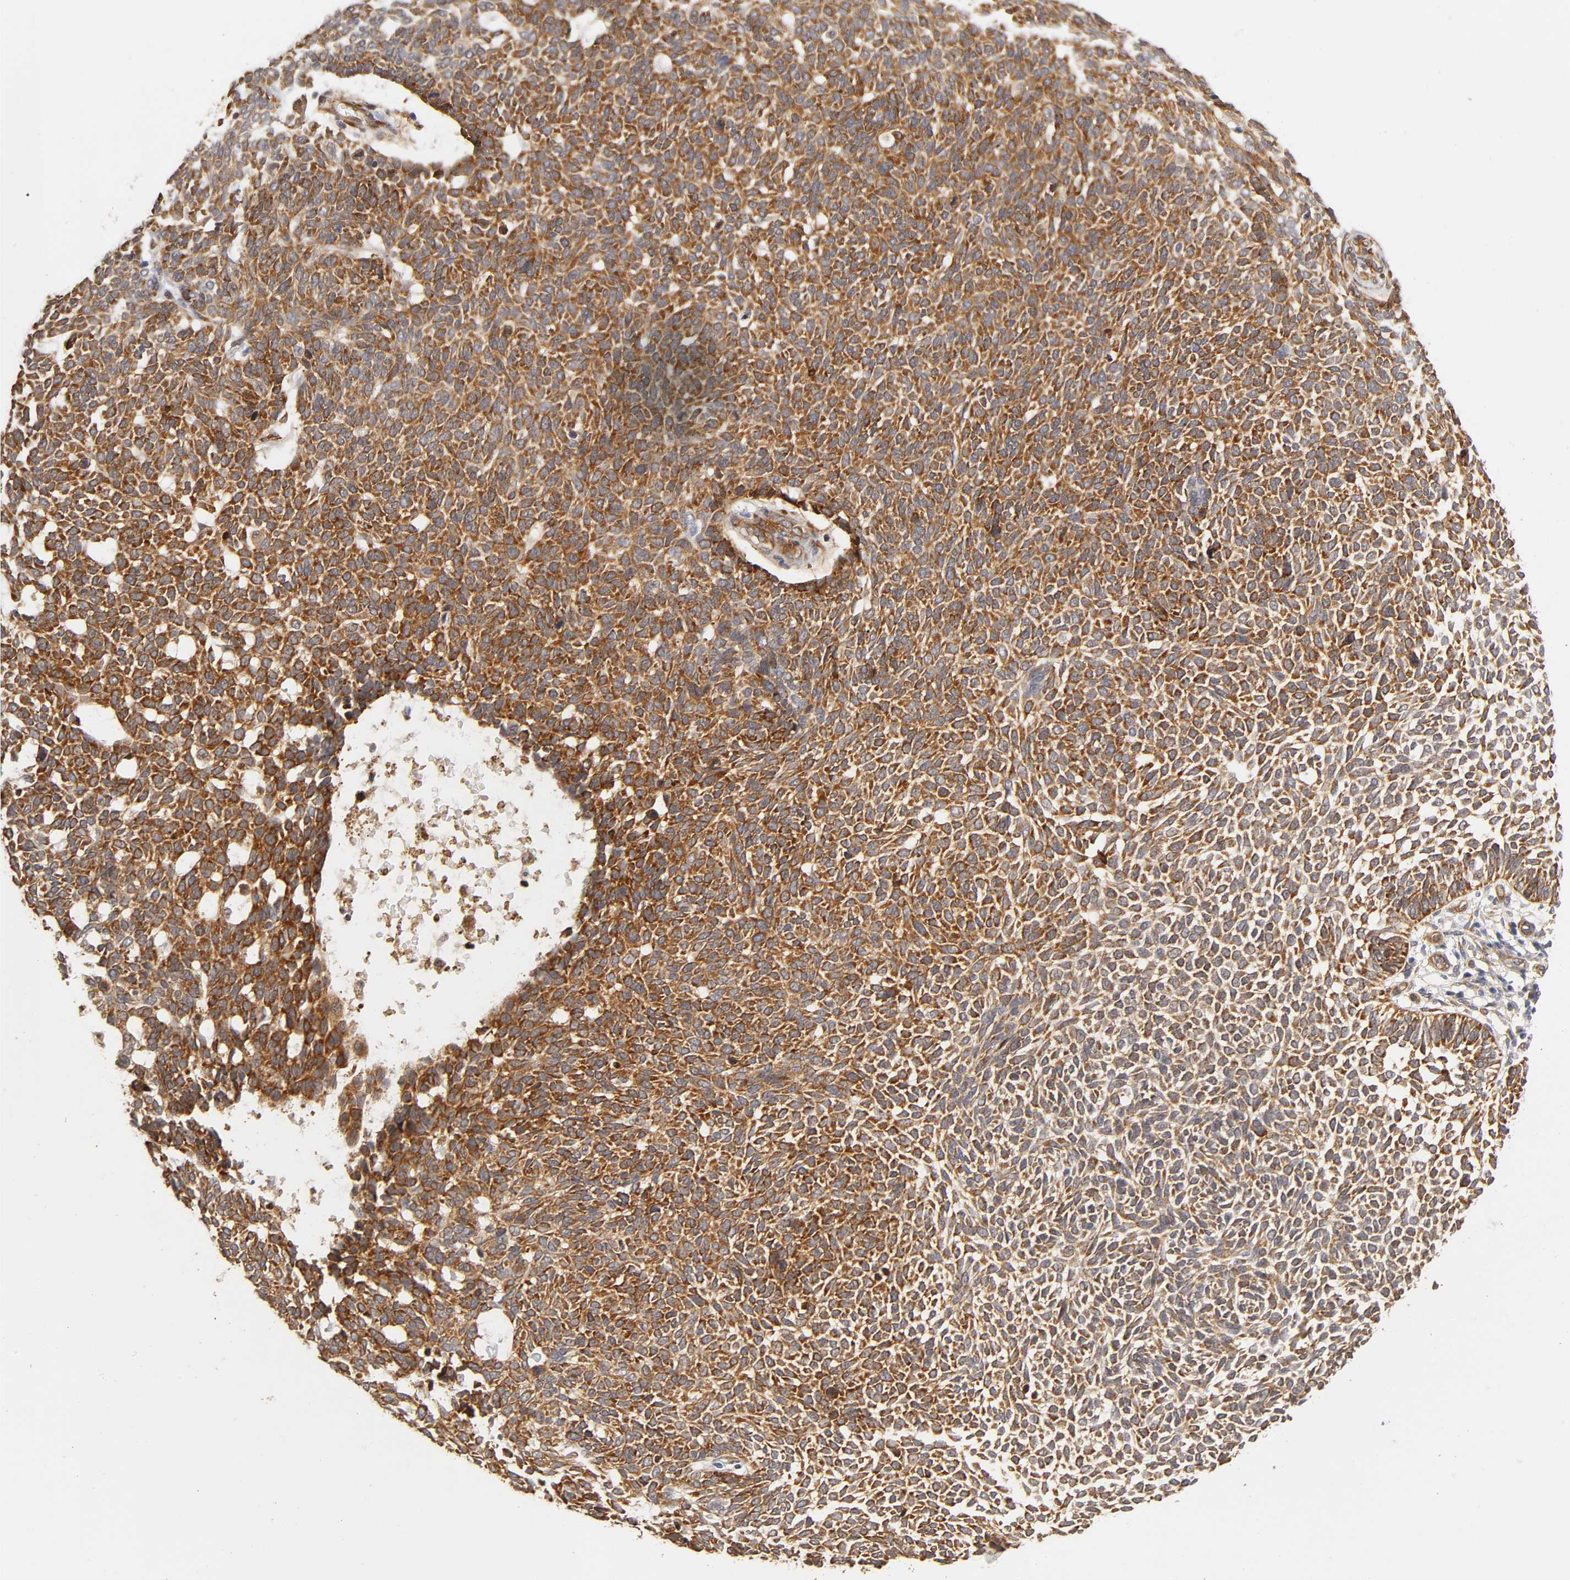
{"staining": {"intensity": "strong", "quantity": ">75%", "location": "cytoplasmic/membranous"}, "tissue": "skin cancer", "cell_type": "Tumor cells", "image_type": "cancer", "snomed": [{"axis": "morphology", "description": "Normal tissue, NOS"}, {"axis": "morphology", "description": "Basal cell carcinoma"}, {"axis": "topography", "description": "Skin"}], "caption": "Strong cytoplasmic/membranous staining for a protein is identified in approximately >75% of tumor cells of skin cancer (basal cell carcinoma) using immunohistochemistry.", "gene": "LAMB1", "patient": {"sex": "male", "age": 87}}